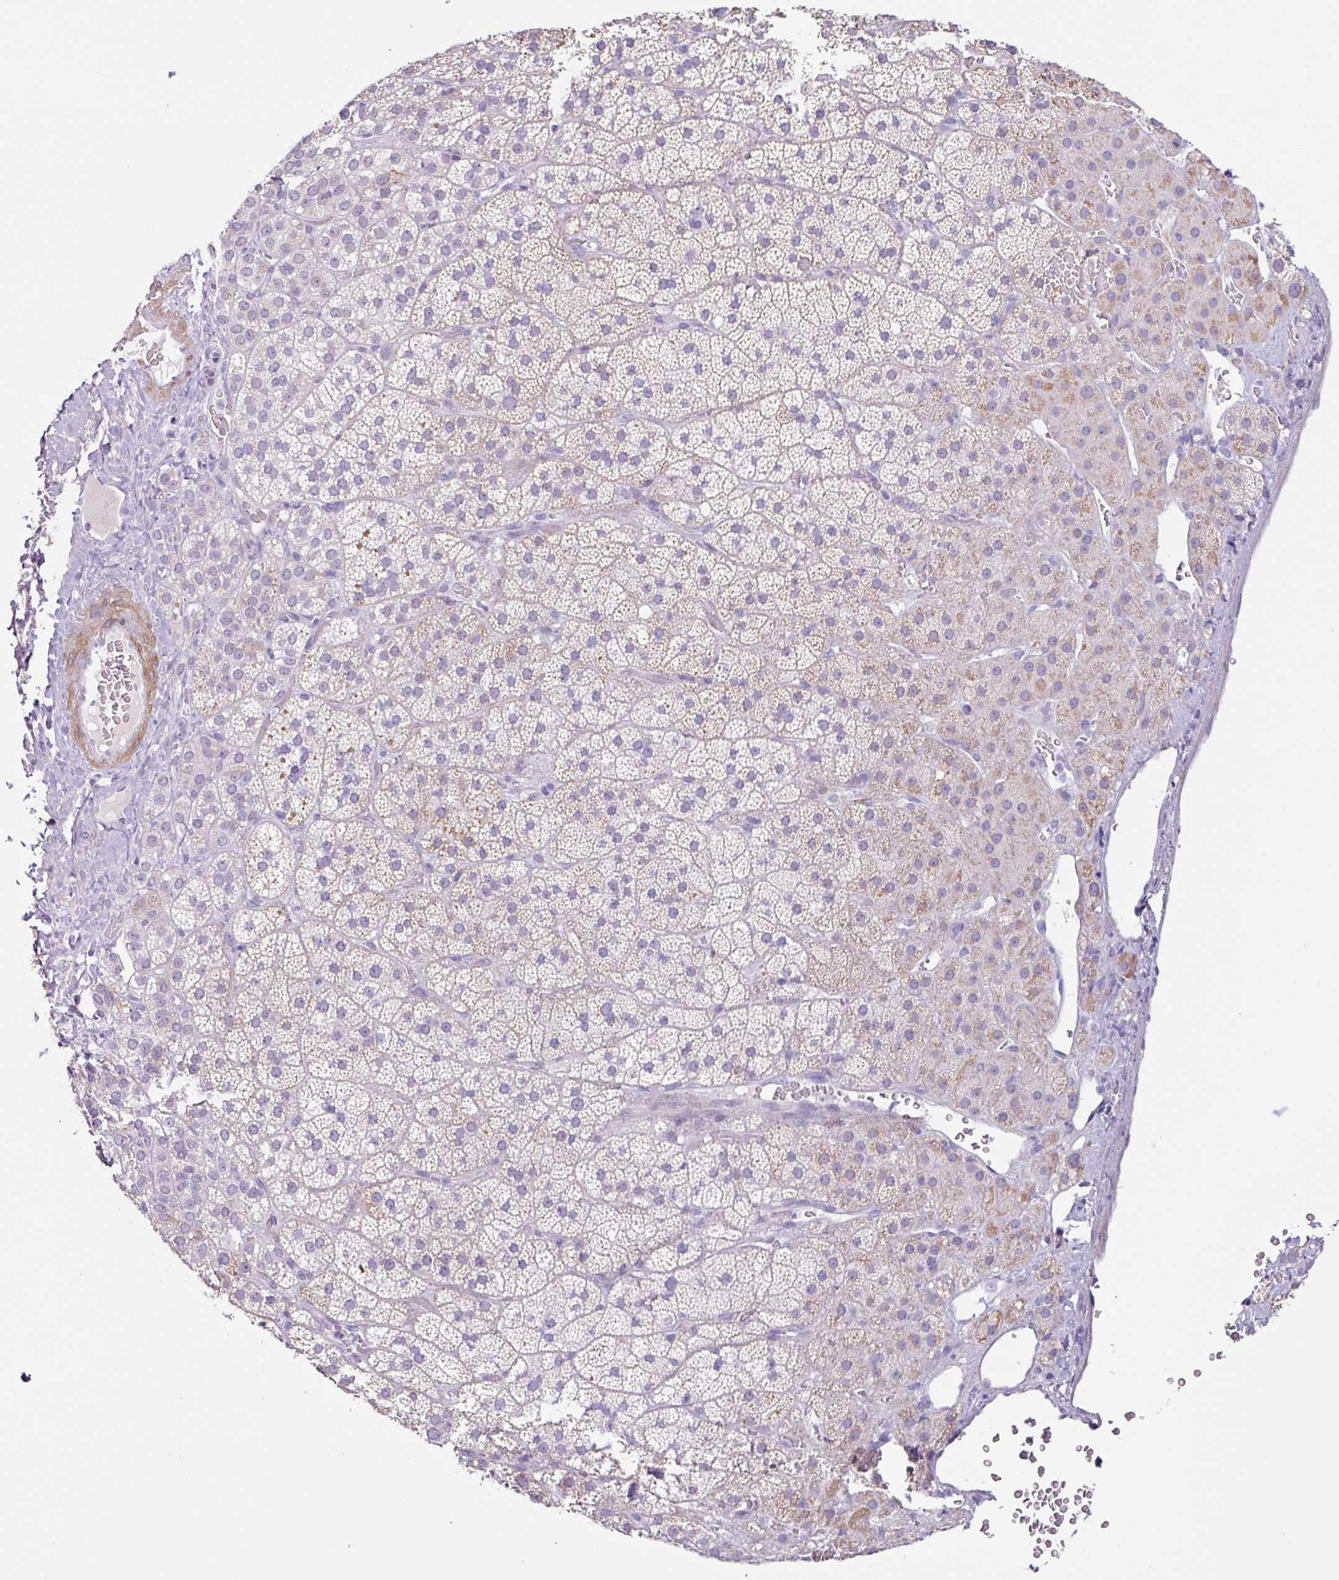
{"staining": {"intensity": "moderate", "quantity": "<25%", "location": "cytoplasmic/membranous"}, "tissue": "adrenal gland", "cell_type": "Glandular cells", "image_type": "normal", "snomed": [{"axis": "morphology", "description": "Normal tissue, NOS"}, {"axis": "topography", "description": "Adrenal gland"}], "caption": "Glandular cells reveal low levels of moderate cytoplasmic/membranous positivity in approximately <25% of cells in normal adrenal gland.", "gene": "OTX1", "patient": {"sex": "male", "age": 57}}